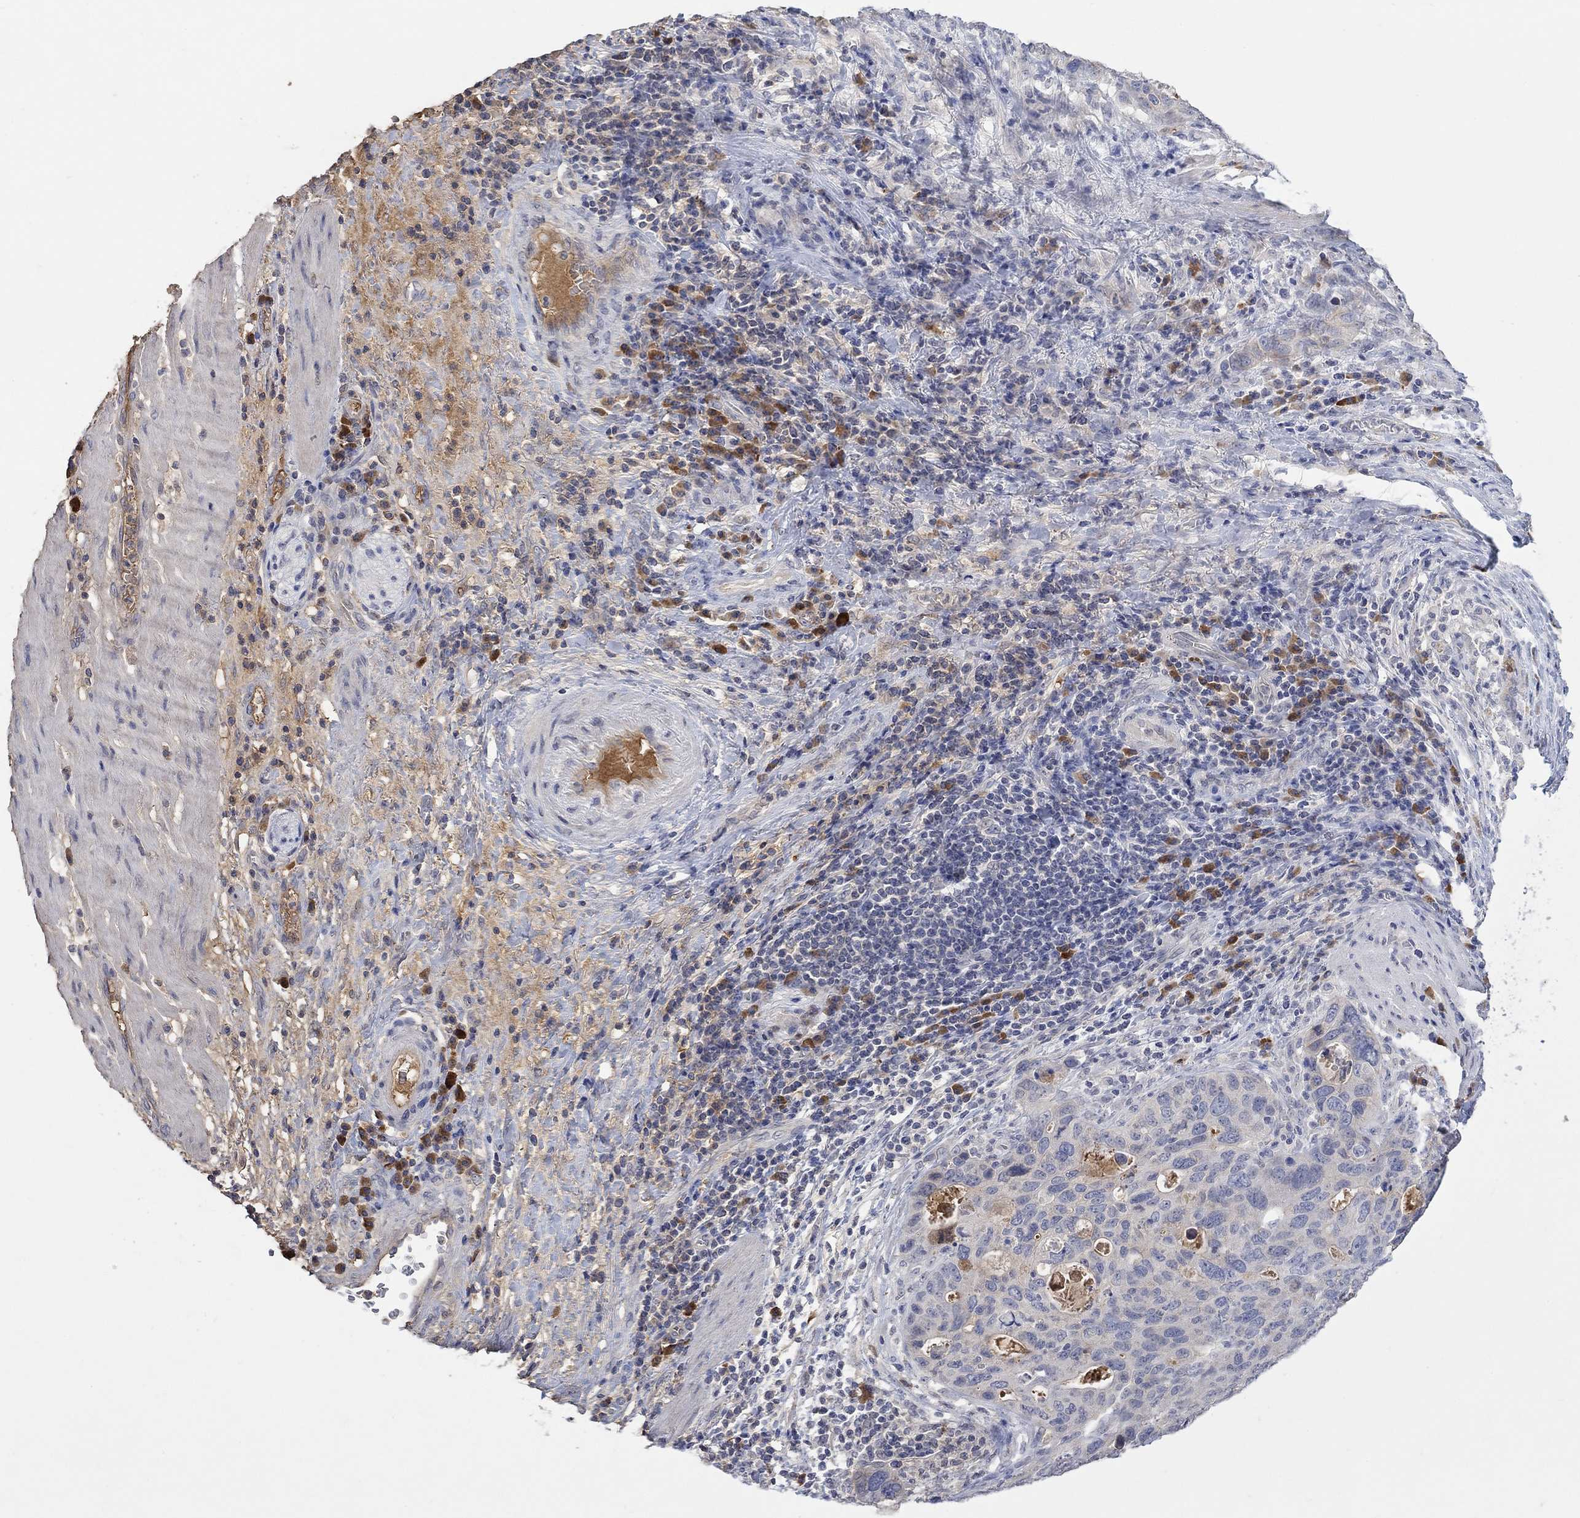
{"staining": {"intensity": "negative", "quantity": "none", "location": "none"}, "tissue": "stomach cancer", "cell_type": "Tumor cells", "image_type": "cancer", "snomed": [{"axis": "morphology", "description": "Adenocarcinoma, NOS"}, {"axis": "topography", "description": "Stomach"}], "caption": "Immunohistochemistry (IHC) of human stomach cancer reveals no staining in tumor cells. Nuclei are stained in blue.", "gene": "MSTN", "patient": {"sex": "male", "age": 54}}